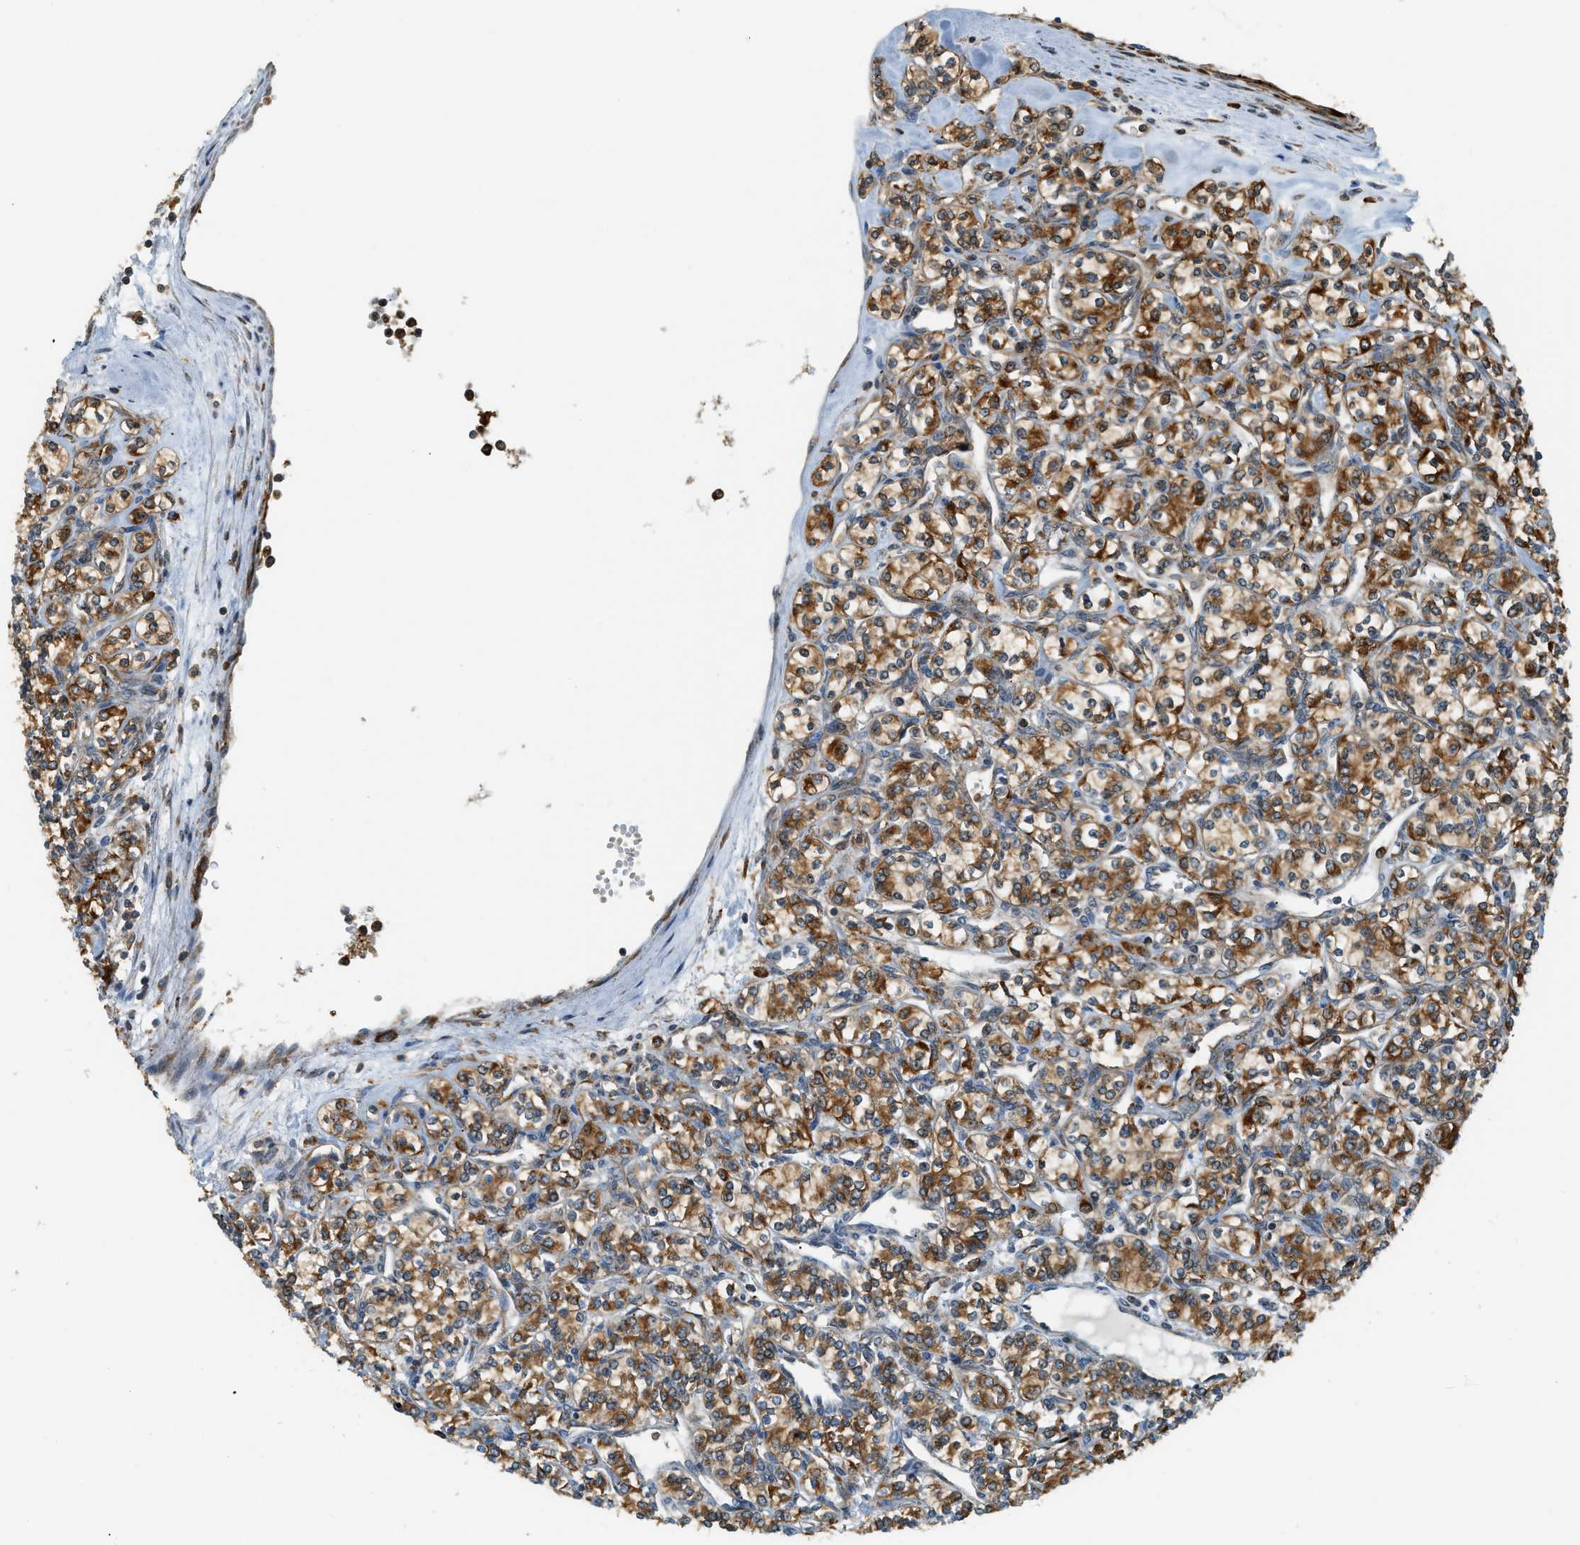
{"staining": {"intensity": "moderate", "quantity": ">75%", "location": "cytoplasmic/membranous"}, "tissue": "renal cancer", "cell_type": "Tumor cells", "image_type": "cancer", "snomed": [{"axis": "morphology", "description": "Adenocarcinoma, NOS"}, {"axis": "topography", "description": "Kidney"}], "caption": "Brown immunohistochemical staining in adenocarcinoma (renal) exhibits moderate cytoplasmic/membranous staining in about >75% of tumor cells.", "gene": "SEMA4D", "patient": {"sex": "male", "age": 77}}